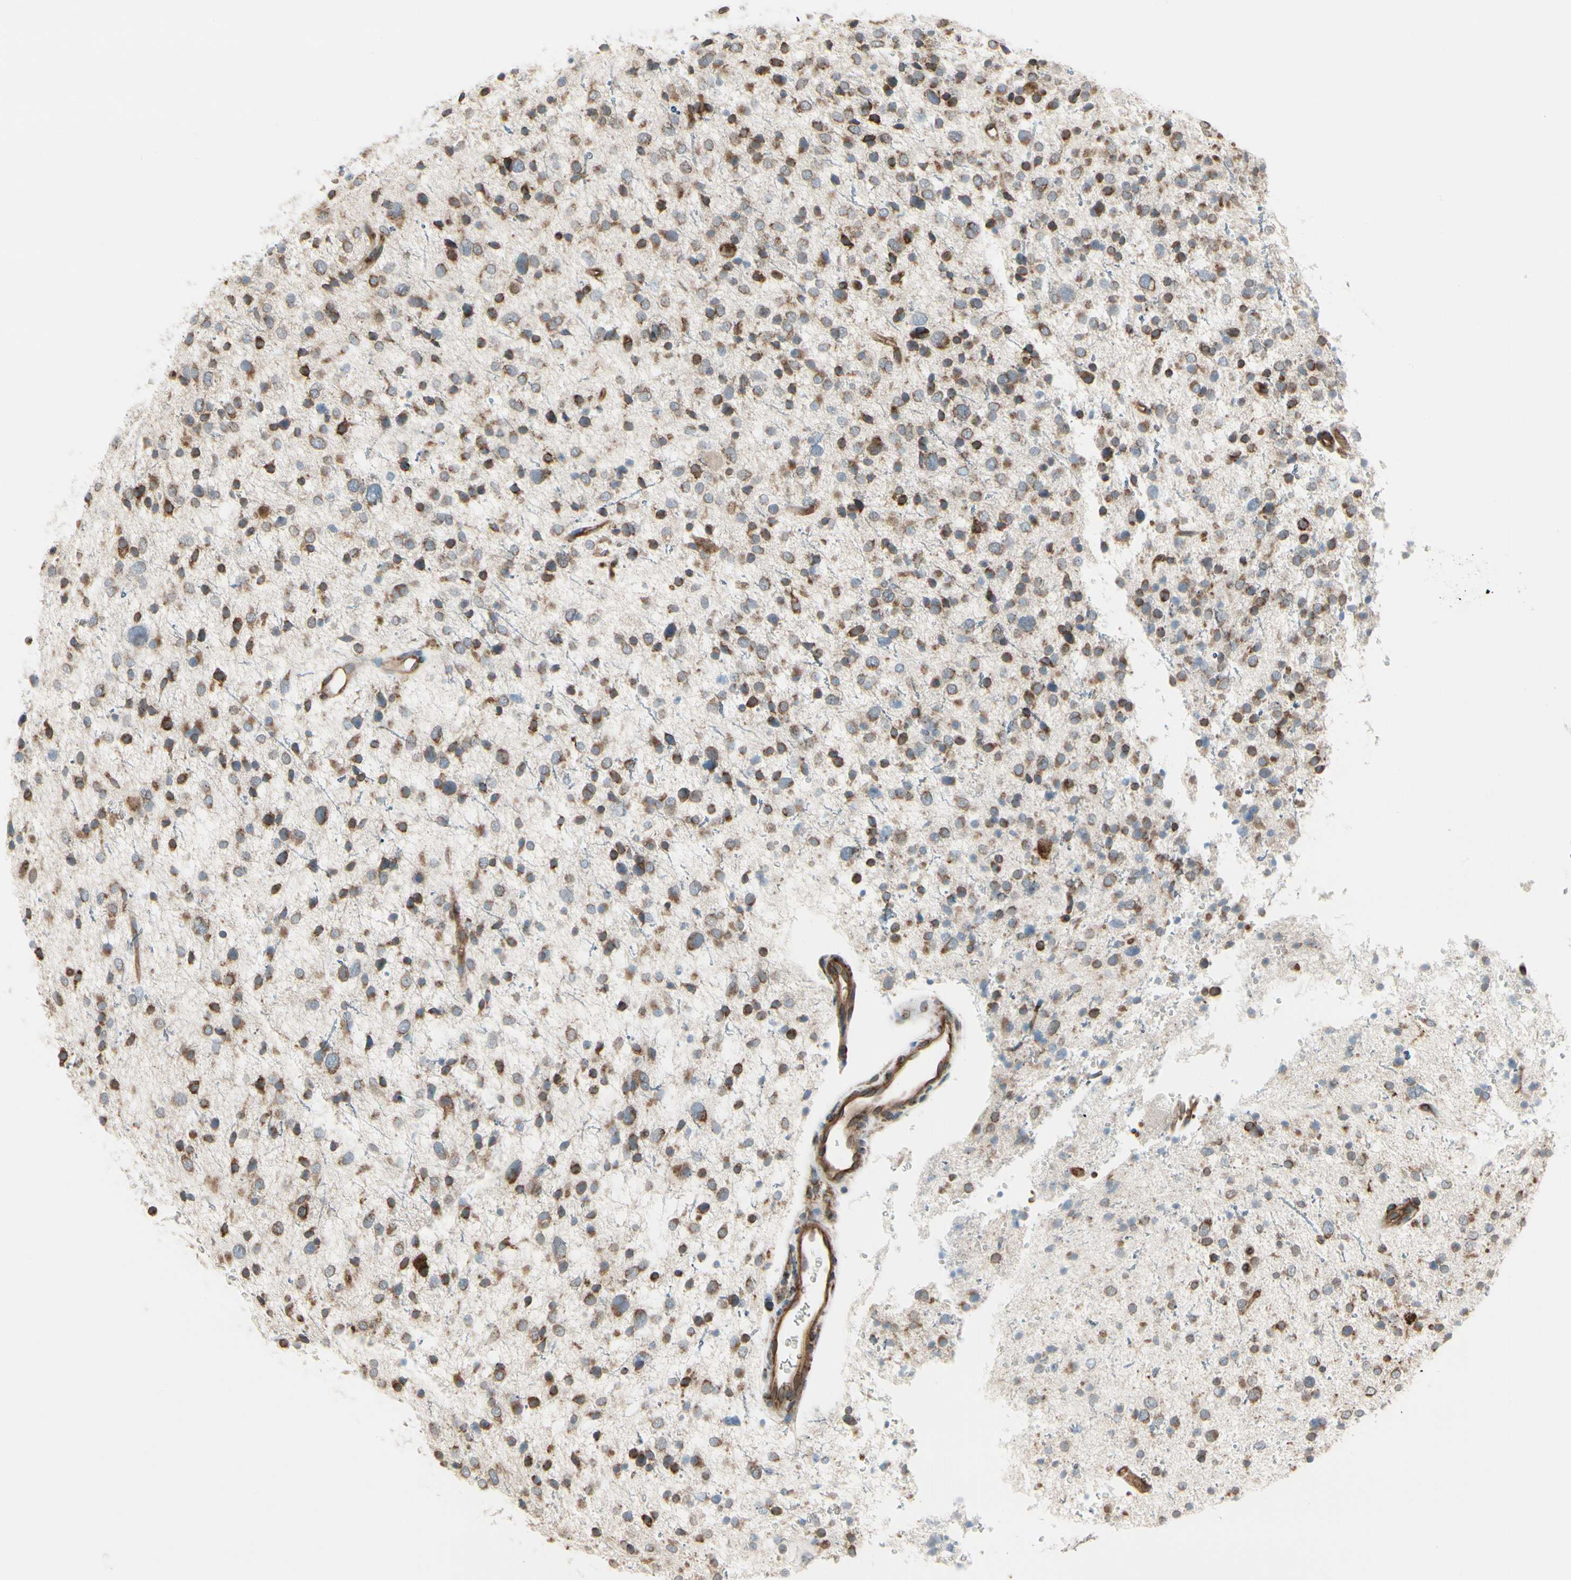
{"staining": {"intensity": "moderate", "quantity": ">75%", "location": "cytoplasmic/membranous"}, "tissue": "glioma", "cell_type": "Tumor cells", "image_type": "cancer", "snomed": [{"axis": "morphology", "description": "Glioma, malignant, Low grade"}, {"axis": "topography", "description": "Brain"}], "caption": "Malignant glioma (low-grade) stained with DAB immunohistochemistry (IHC) displays medium levels of moderate cytoplasmic/membranous positivity in about >75% of tumor cells. (DAB = brown stain, brightfield microscopy at high magnification).", "gene": "FNDC3A", "patient": {"sex": "female", "age": 37}}